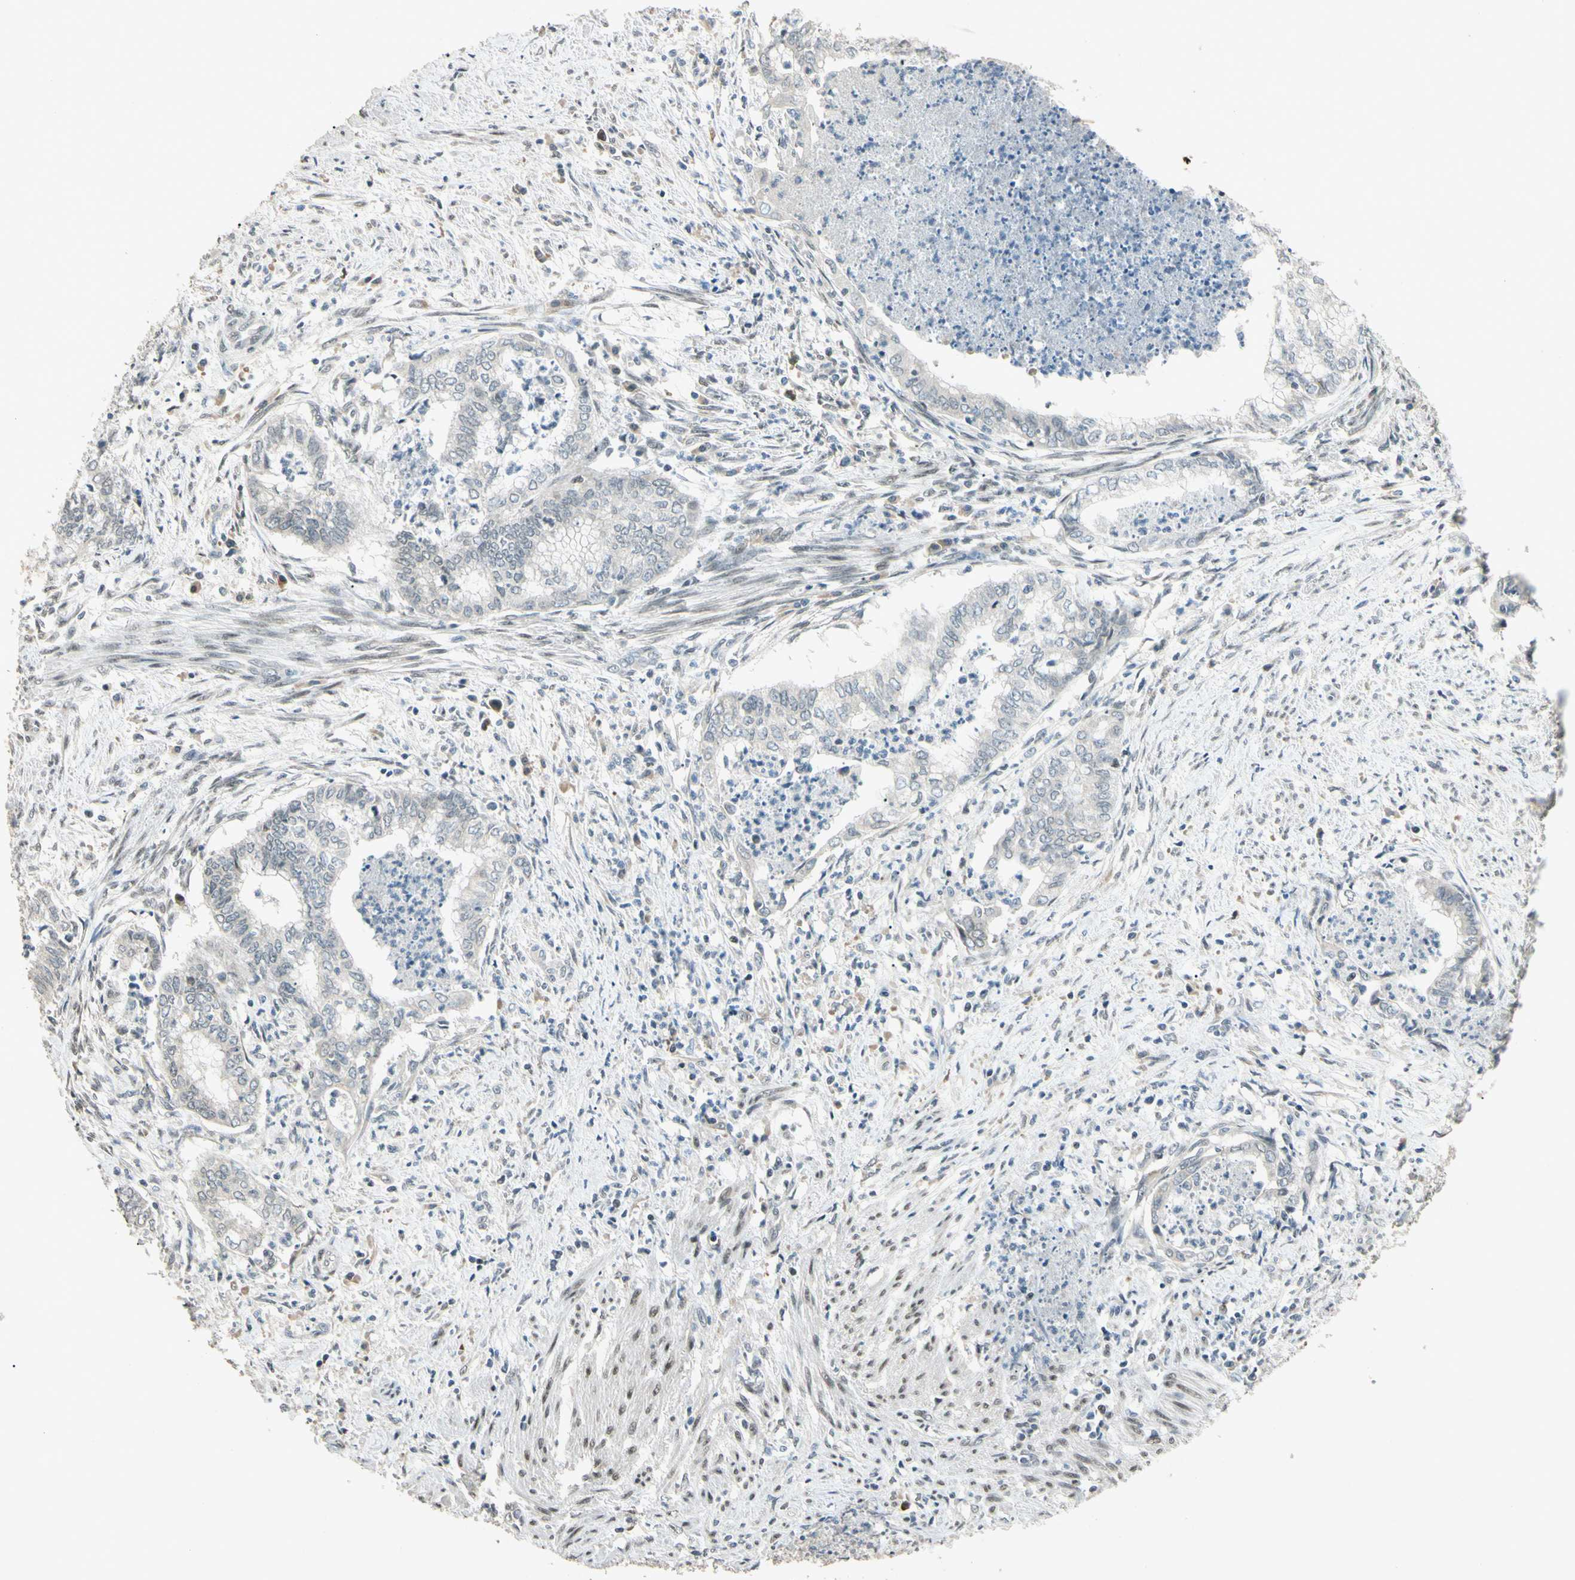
{"staining": {"intensity": "negative", "quantity": "none", "location": "none"}, "tissue": "endometrial cancer", "cell_type": "Tumor cells", "image_type": "cancer", "snomed": [{"axis": "morphology", "description": "Necrosis, NOS"}, {"axis": "morphology", "description": "Adenocarcinoma, NOS"}, {"axis": "topography", "description": "Endometrium"}], "caption": "A micrograph of adenocarcinoma (endometrial) stained for a protein shows no brown staining in tumor cells.", "gene": "ZBTB4", "patient": {"sex": "female", "age": 79}}